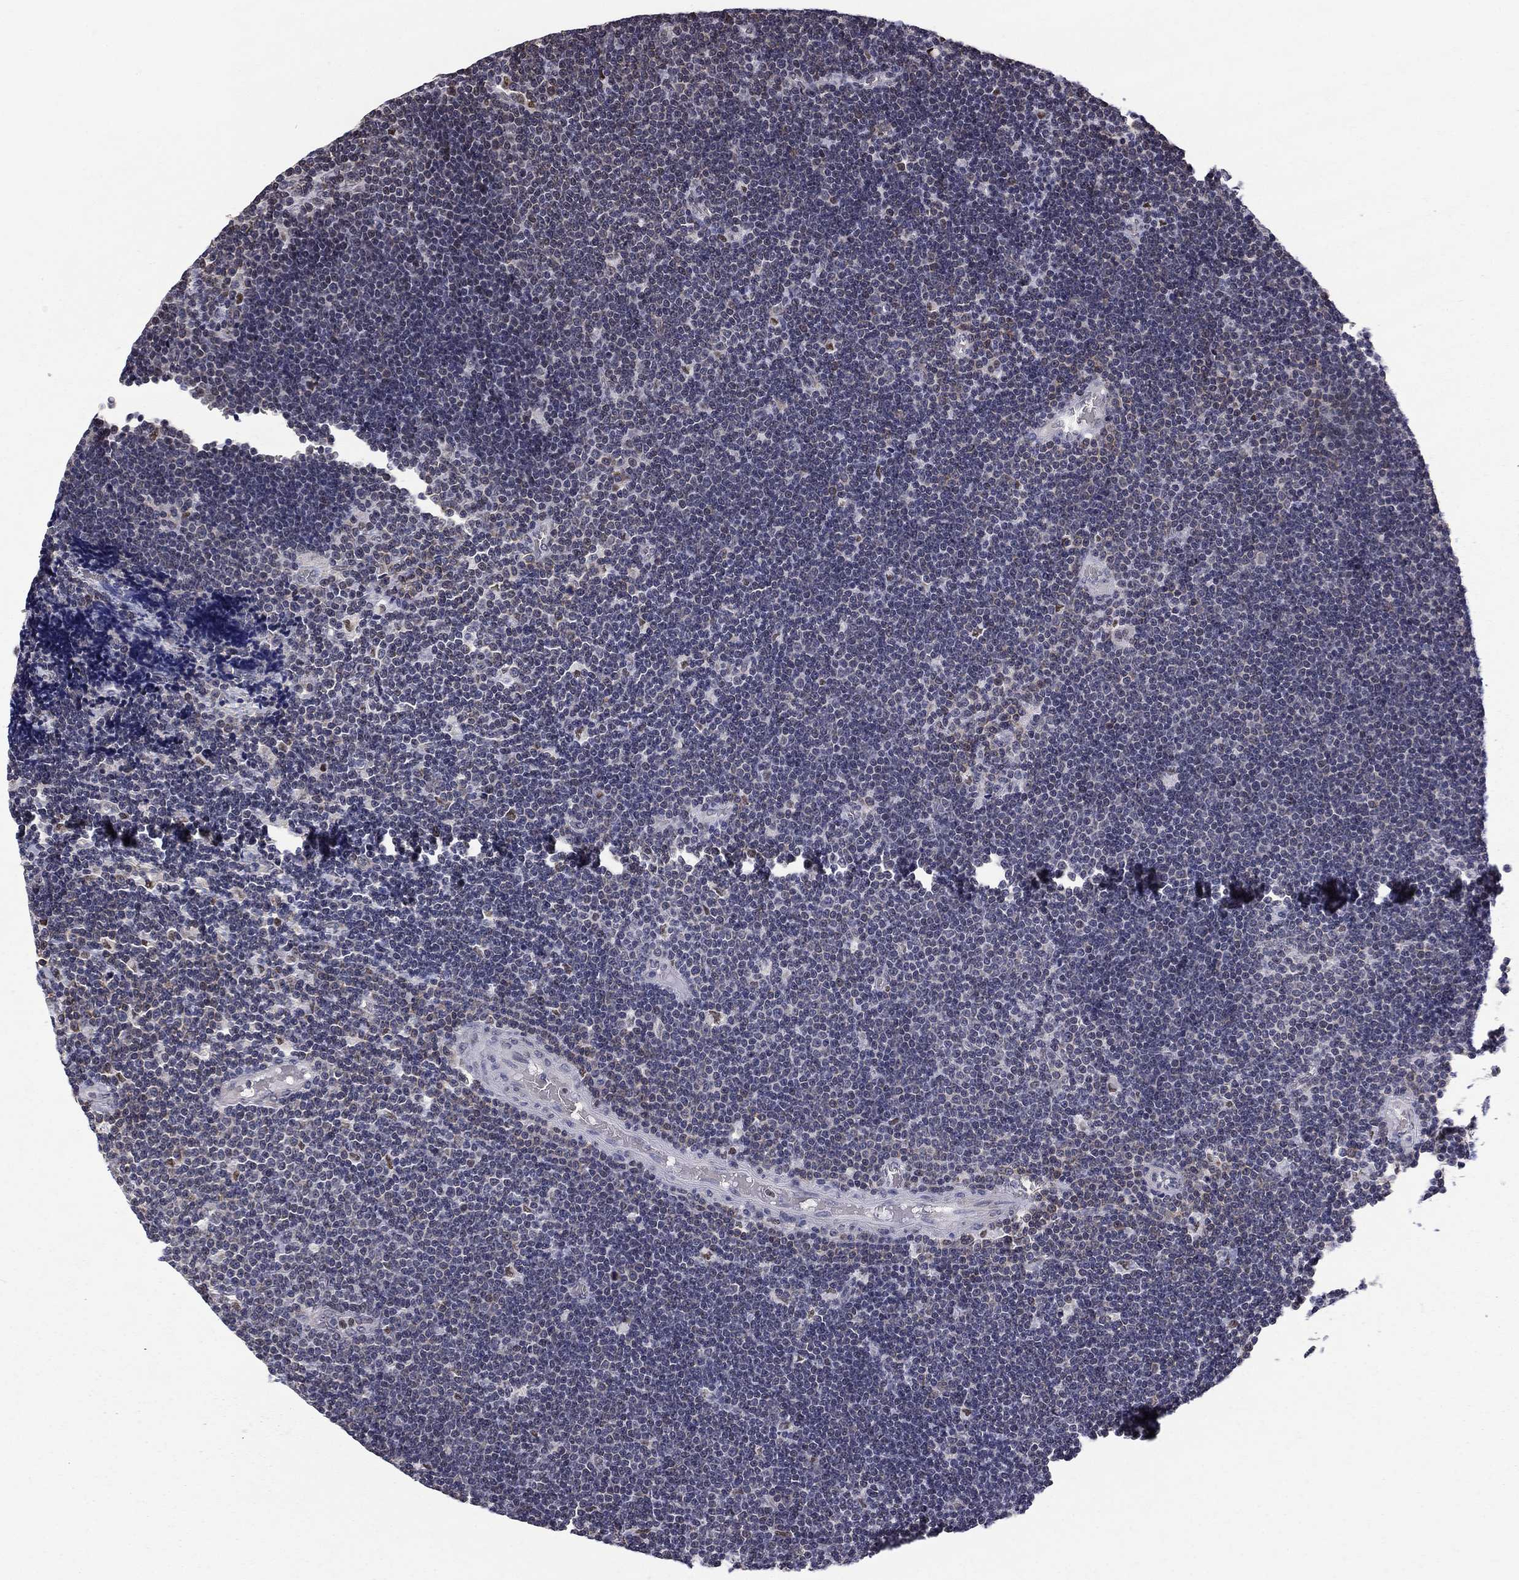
{"staining": {"intensity": "negative", "quantity": "none", "location": "none"}, "tissue": "lymphoma", "cell_type": "Tumor cells", "image_type": "cancer", "snomed": [{"axis": "morphology", "description": "Malignant lymphoma, non-Hodgkin's type, Low grade"}, {"axis": "topography", "description": "Brain"}], "caption": "DAB immunohistochemical staining of low-grade malignant lymphoma, non-Hodgkin's type exhibits no significant positivity in tumor cells. (DAB immunohistochemistry with hematoxylin counter stain).", "gene": "HSPB2", "patient": {"sex": "female", "age": 66}}